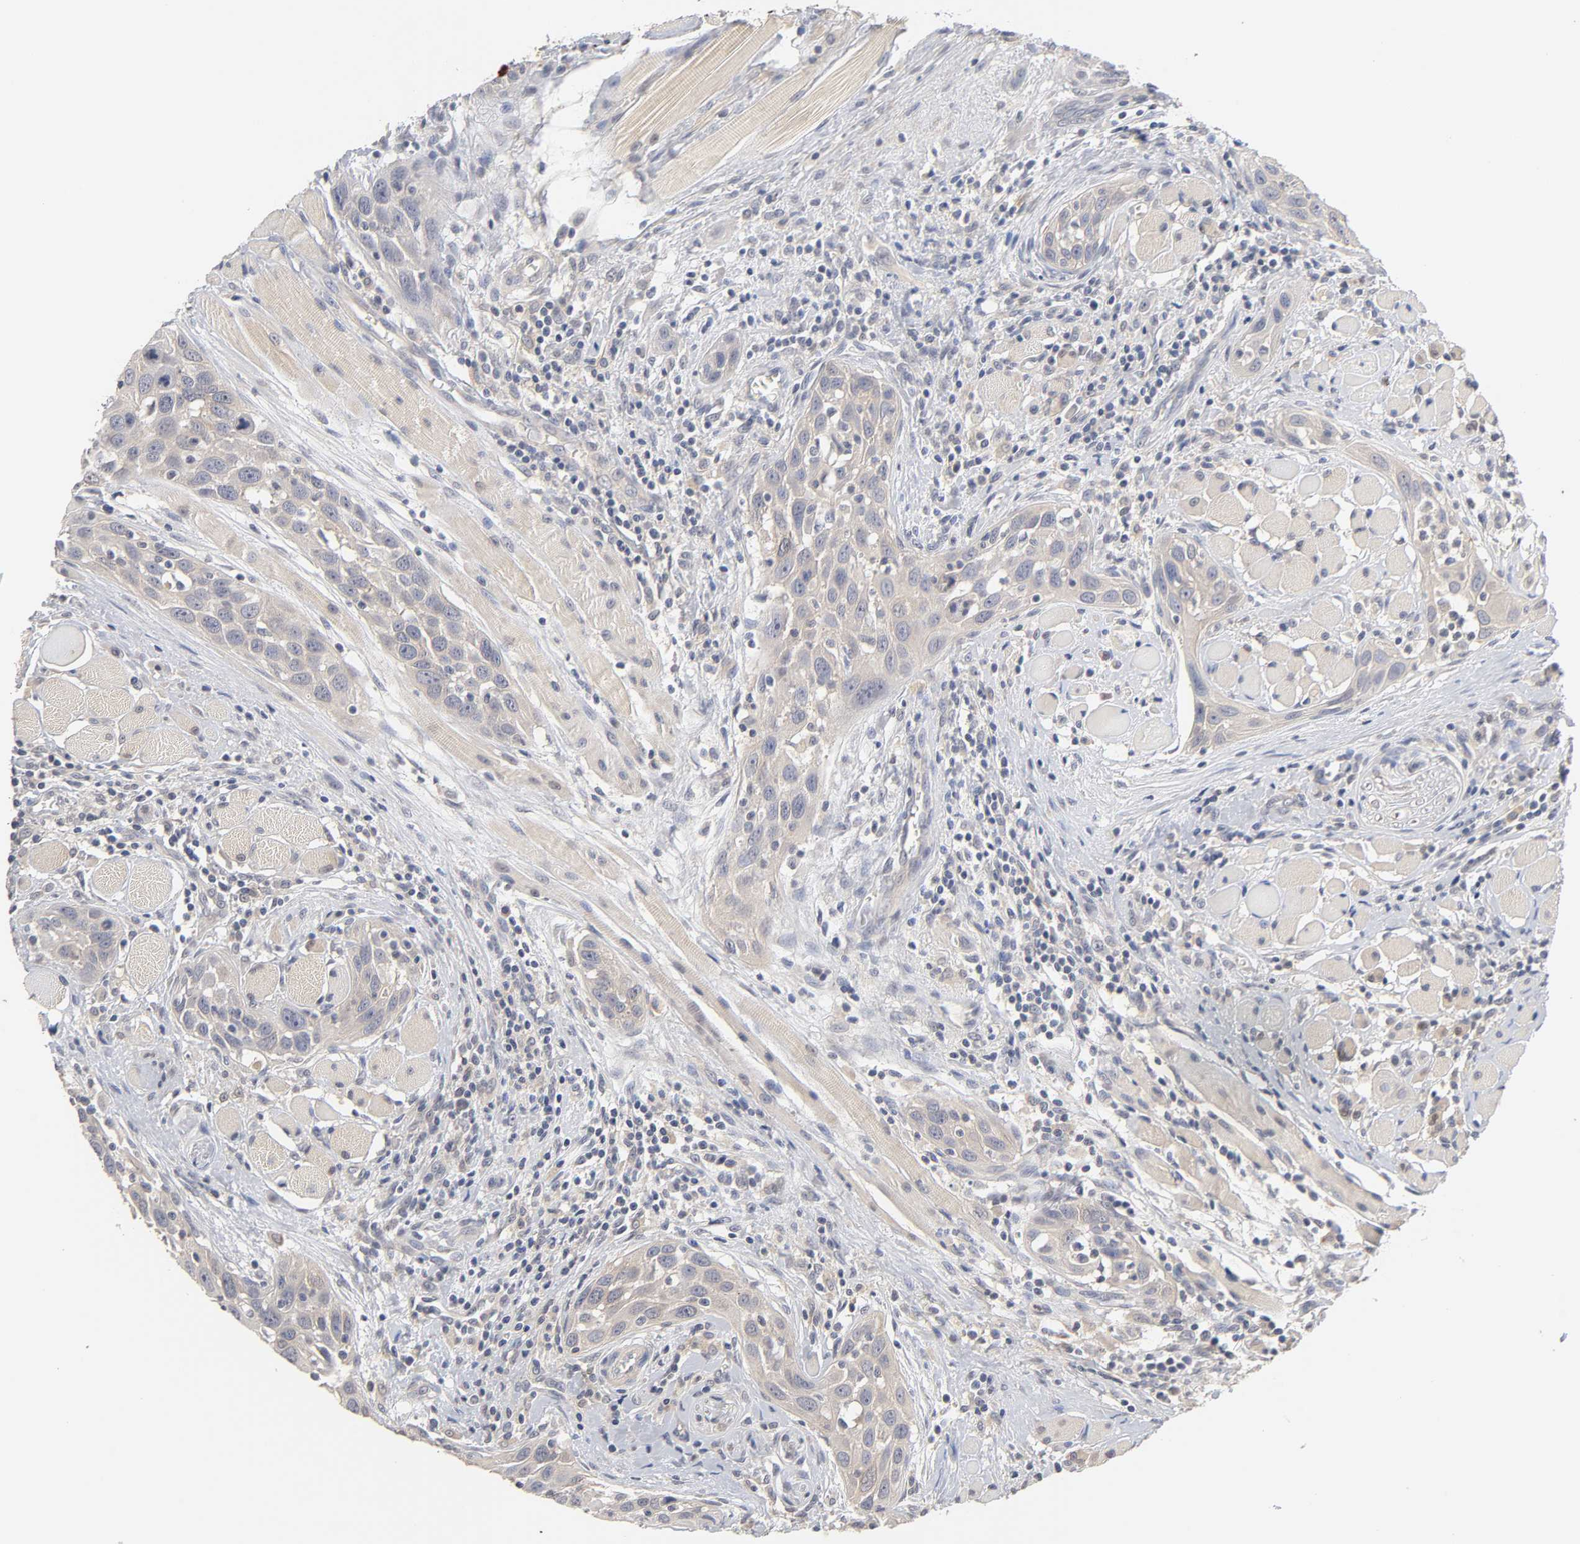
{"staining": {"intensity": "negative", "quantity": "none", "location": "none"}, "tissue": "head and neck cancer", "cell_type": "Tumor cells", "image_type": "cancer", "snomed": [{"axis": "morphology", "description": "Squamous cell carcinoma, NOS"}, {"axis": "topography", "description": "Oral tissue"}, {"axis": "topography", "description": "Head-Neck"}], "caption": "Tumor cells are negative for brown protein staining in squamous cell carcinoma (head and neck).", "gene": "CXADR", "patient": {"sex": "female", "age": 50}}